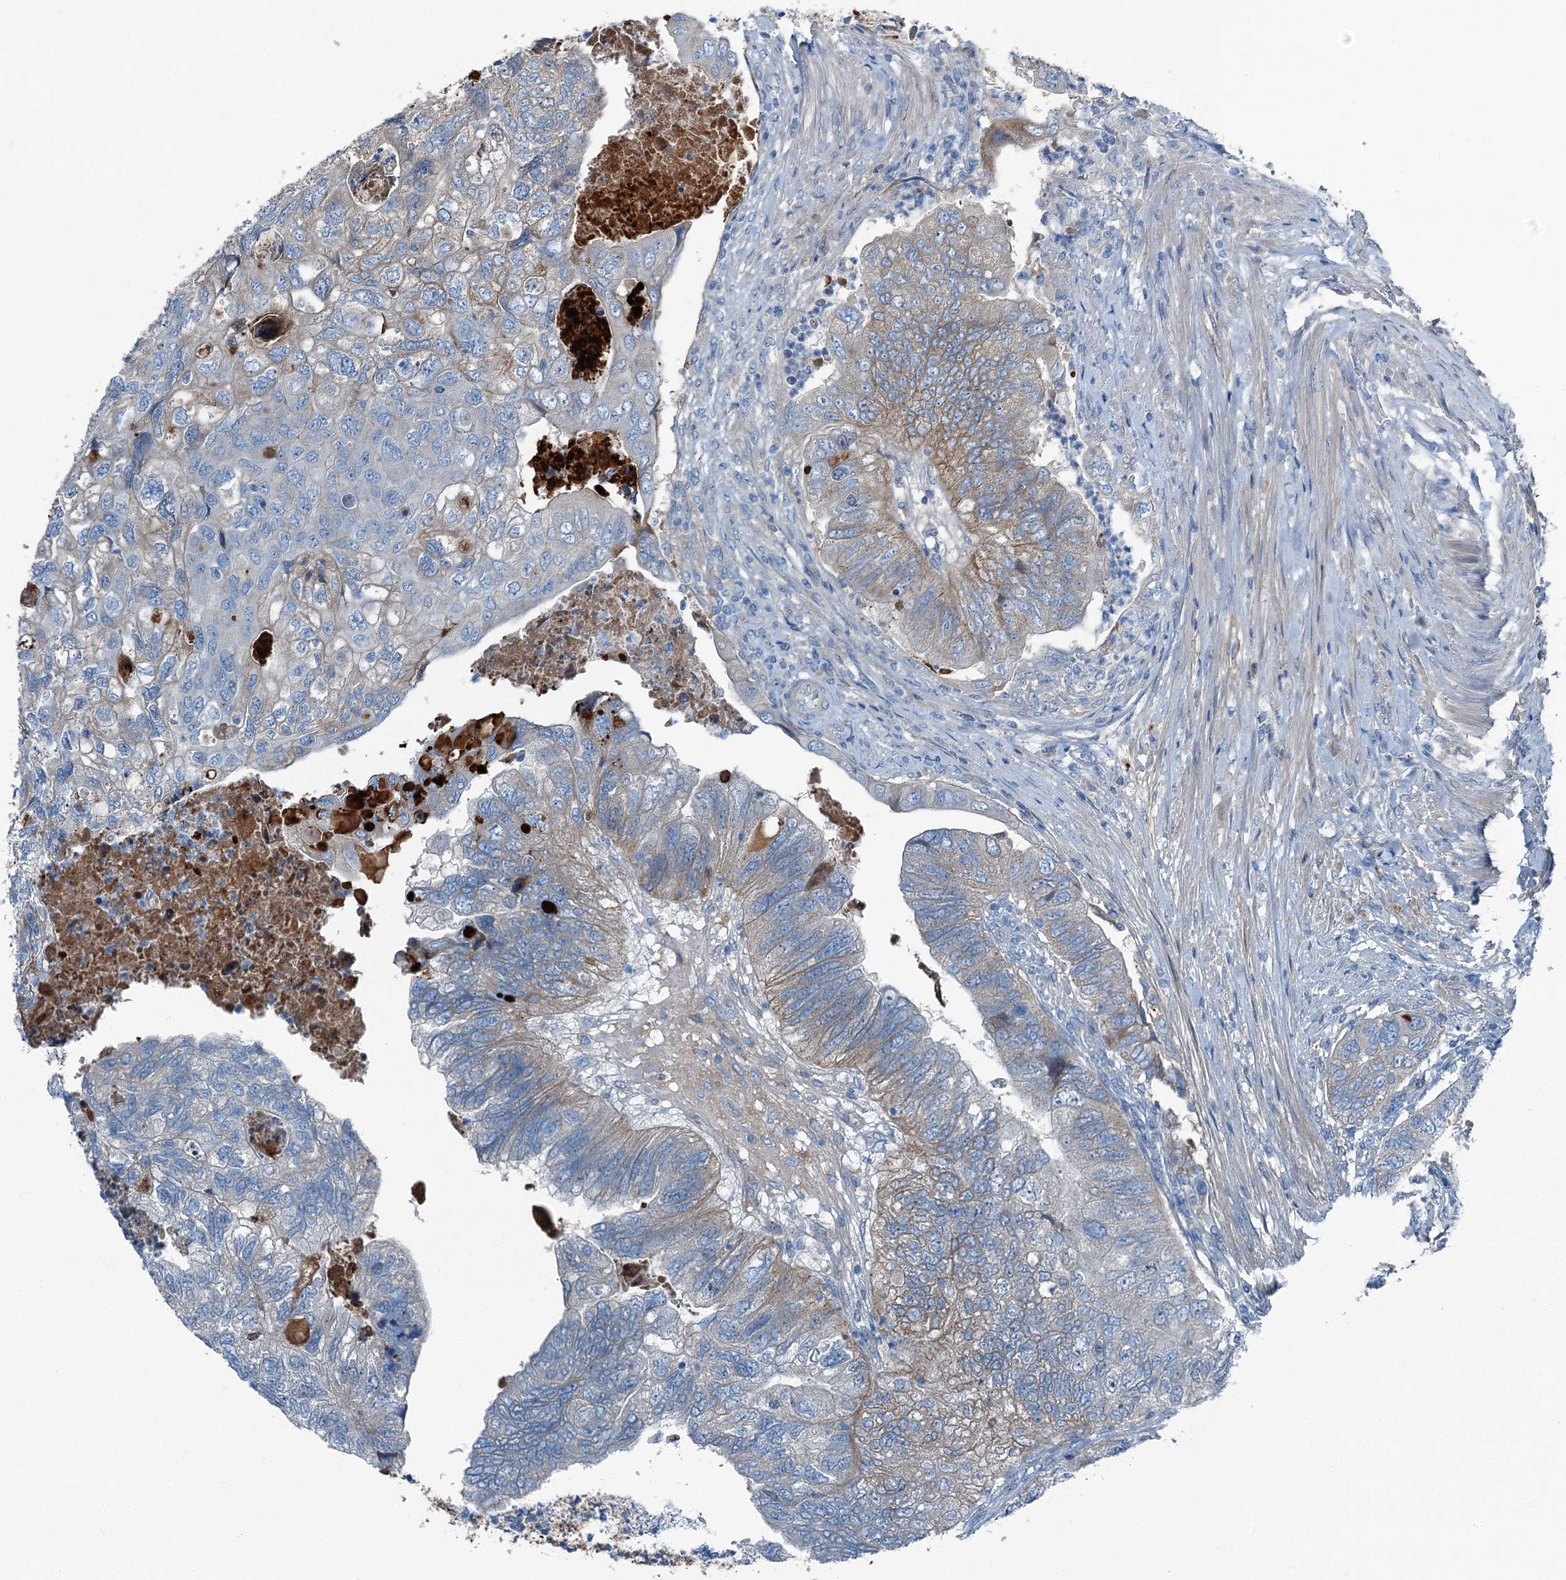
{"staining": {"intensity": "weak", "quantity": "<25%", "location": "cytoplasmic/membranous"}, "tissue": "colorectal cancer", "cell_type": "Tumor cells", "image_type": "cancer", "snomed": [{"axis": "morphology", "description": "Adenocarcinoma, NOS"}, {"axis": "topography", "description": "Rectum"}], "caption": "An immunohistochemistry micrograph of colorectal adenocarcinoma is shown. There is no staining in tumor cells of colorectal adenocarcinoma.", "gene": "AXL", "patient": {"sex": "male", "age": 63}}